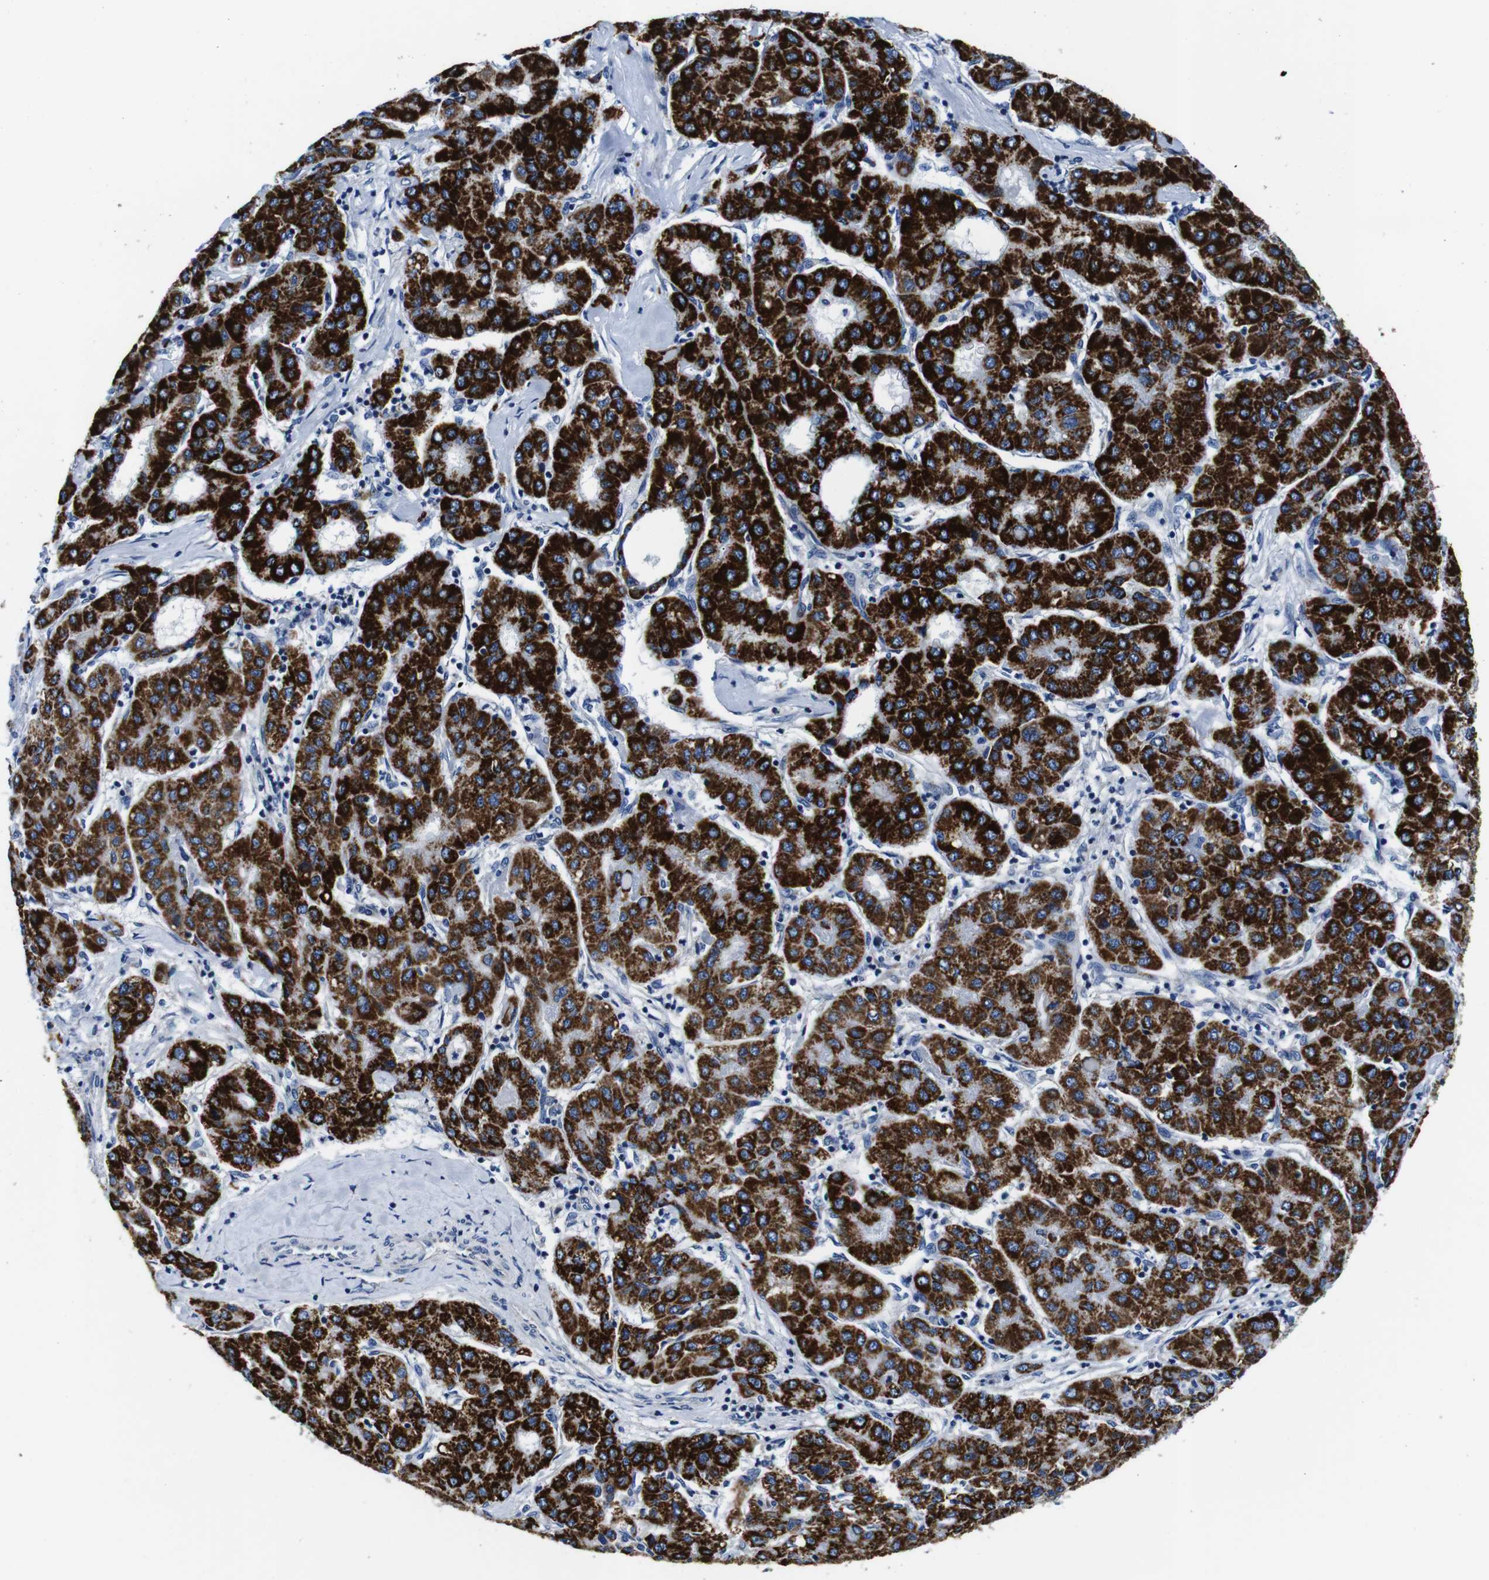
{"staining": {"intensity": "strong", "quantity": ">75%", "location": "cytoplasmic/membranous"}, "tissue": "liver cancer", "cell_type": "Tumor cells", "image_type": "cancer", "snomed": [{"axis": "morphology", "description": "Carcinoma, Hepatocellular, NOS"}, {"axis": "topography", "description": "Liver"}], "caption": "Hepatocellular carcinoma (liver) stained with DAB IHC reveals high levels of strong cytoplasmic/membranous staining in about >75% of tumor cells. Immunohistochemistry (ihc) stains the protein of interest in brown and the nuclei are stained blue.", "gene": "SNX19", "patient": {"sex": "male", "age": 65}}